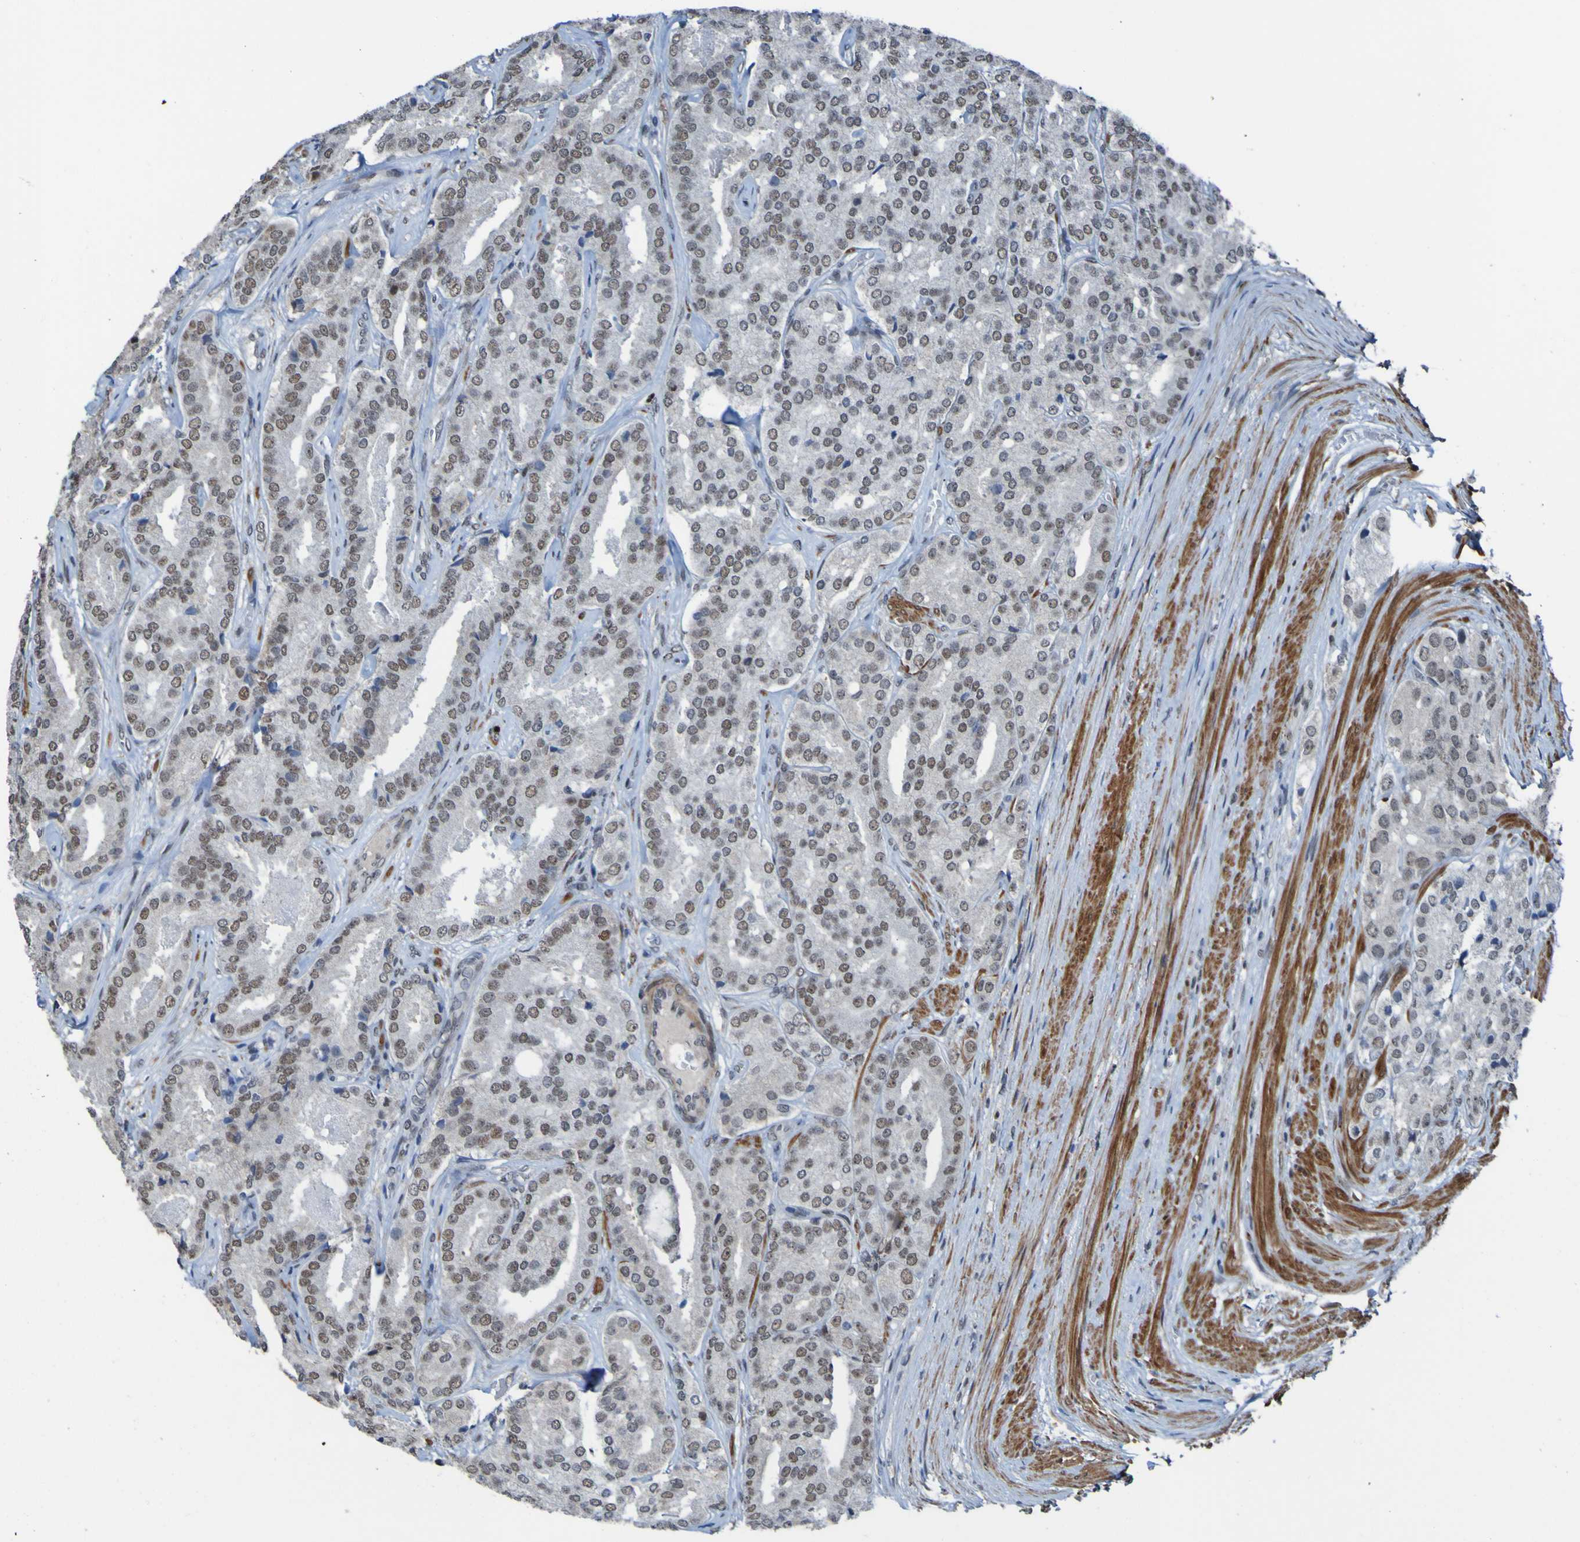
{"staining": {"intensity": "moderate", "quantity": ">75%", "location": "nuclear"}, "tissue": "prostate cancer", "cell_type": "Tumor cells", "image_type": "cancer", "snomed": [{"axis": "morphology", "description": "Adenocarcinoma, High grade"}, {"axis": "topography", "description": "Prostate"}], "caption": "The photomicrograph demonstrates a brown stain indicating the presence of a protein in the nuclear of tumor cells in prostate cancer (high-grade adenocarcinoma). (Stains: DAB (3,3'-diaminobenzidine) in brown, nuclei in blue, Microscopy: brightfield microscopy at high magnification).", "gene": "PHF2", "patient": {"sex": "male", "age": 65}}